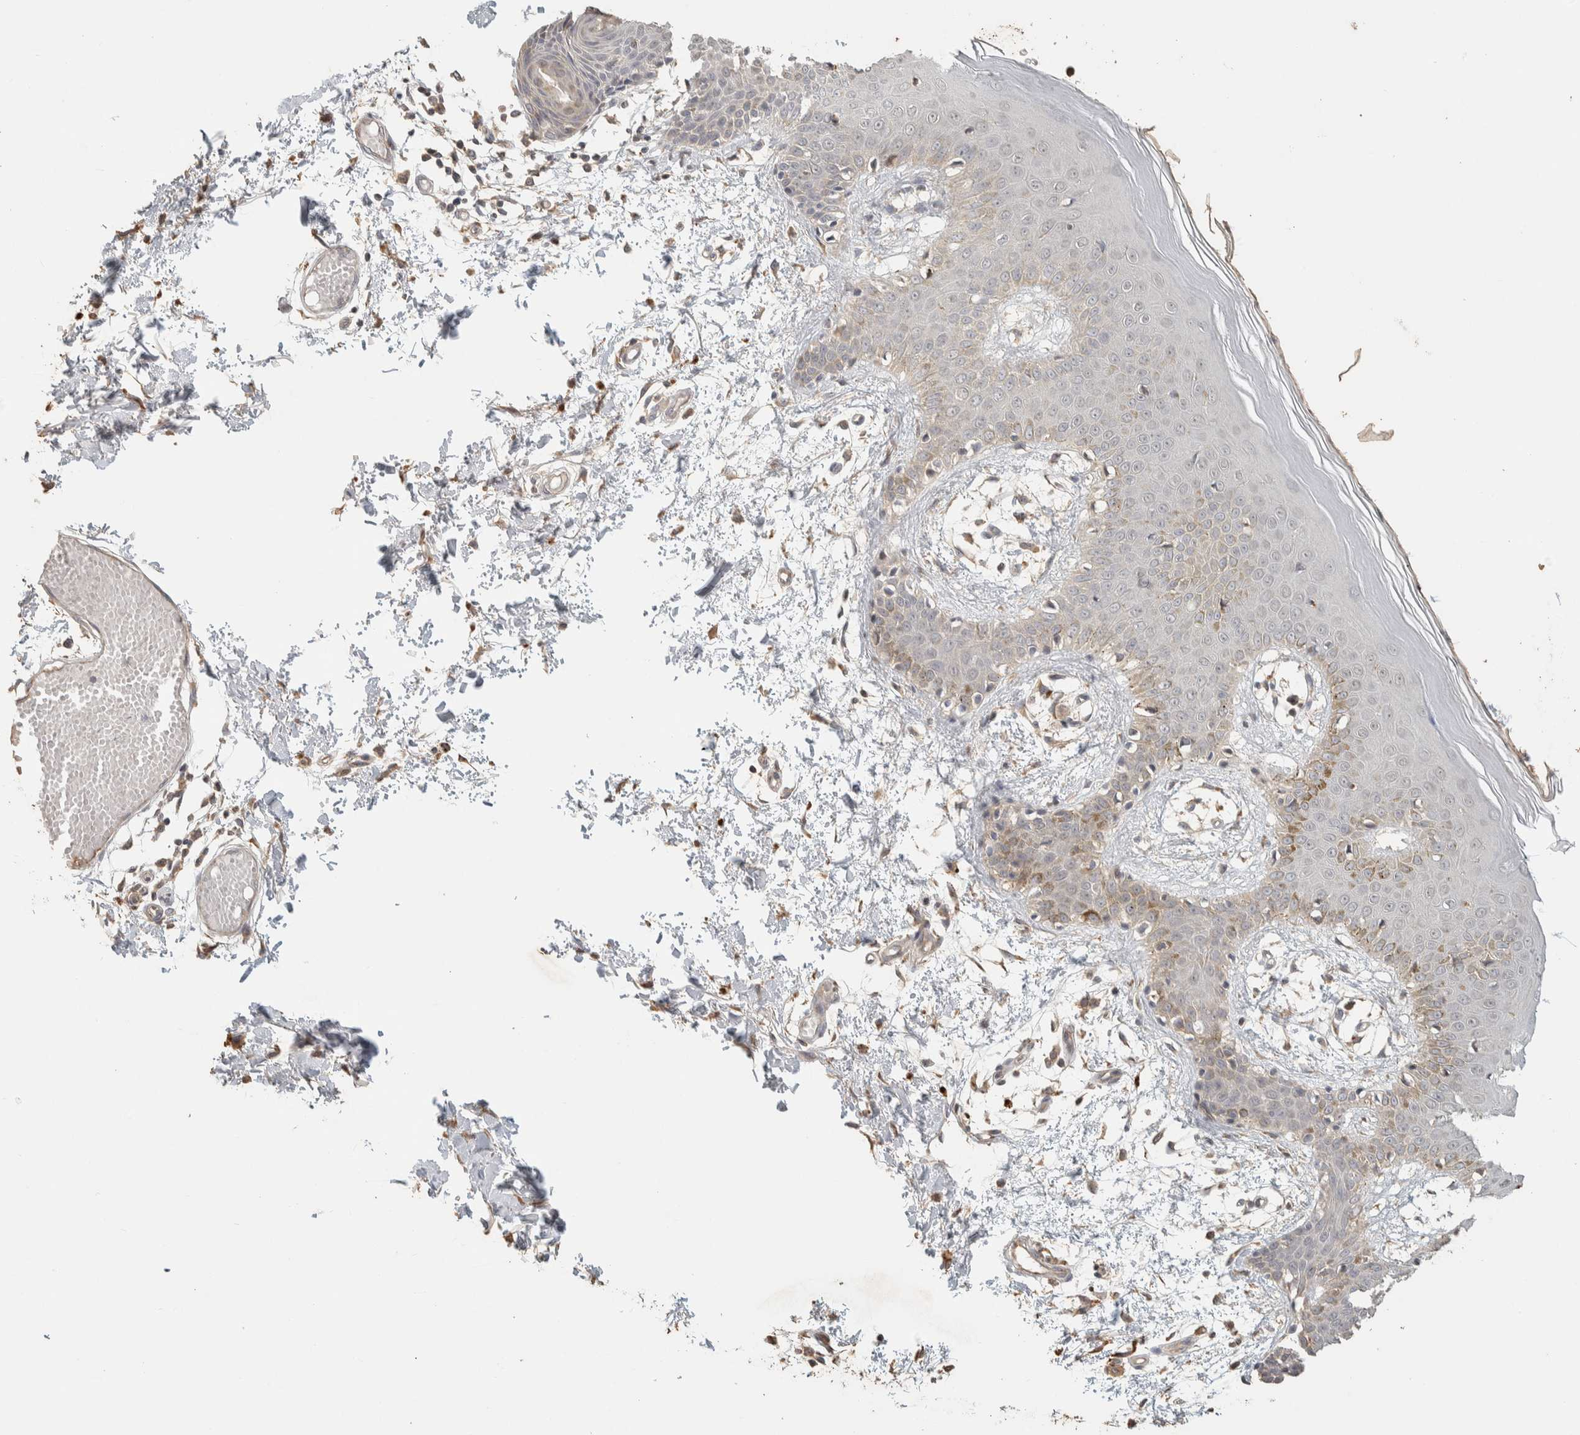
{"staining": {"intensity": "weak", "quantity": ">75%", "location": "cytoplasmic/membranous"}, "tissue": "skin", "cell_type": "Fibroblasts", "image_type": "normal", "snomed": [{"axis": "morphology", "description": "Normal tissue, NOS"}, {"axis": "topography", "description": "Skin"}], "caption": "Immunohistochemistry (IHC) (DAB (3,3'-diaminobenzidine)) staining of benign skin shows weak cytoplasmic/membranous protein staining in approximately >75% of fibroblasts.", "gene": "ITPA", "patient": {"sex": "male", "age": 53}}